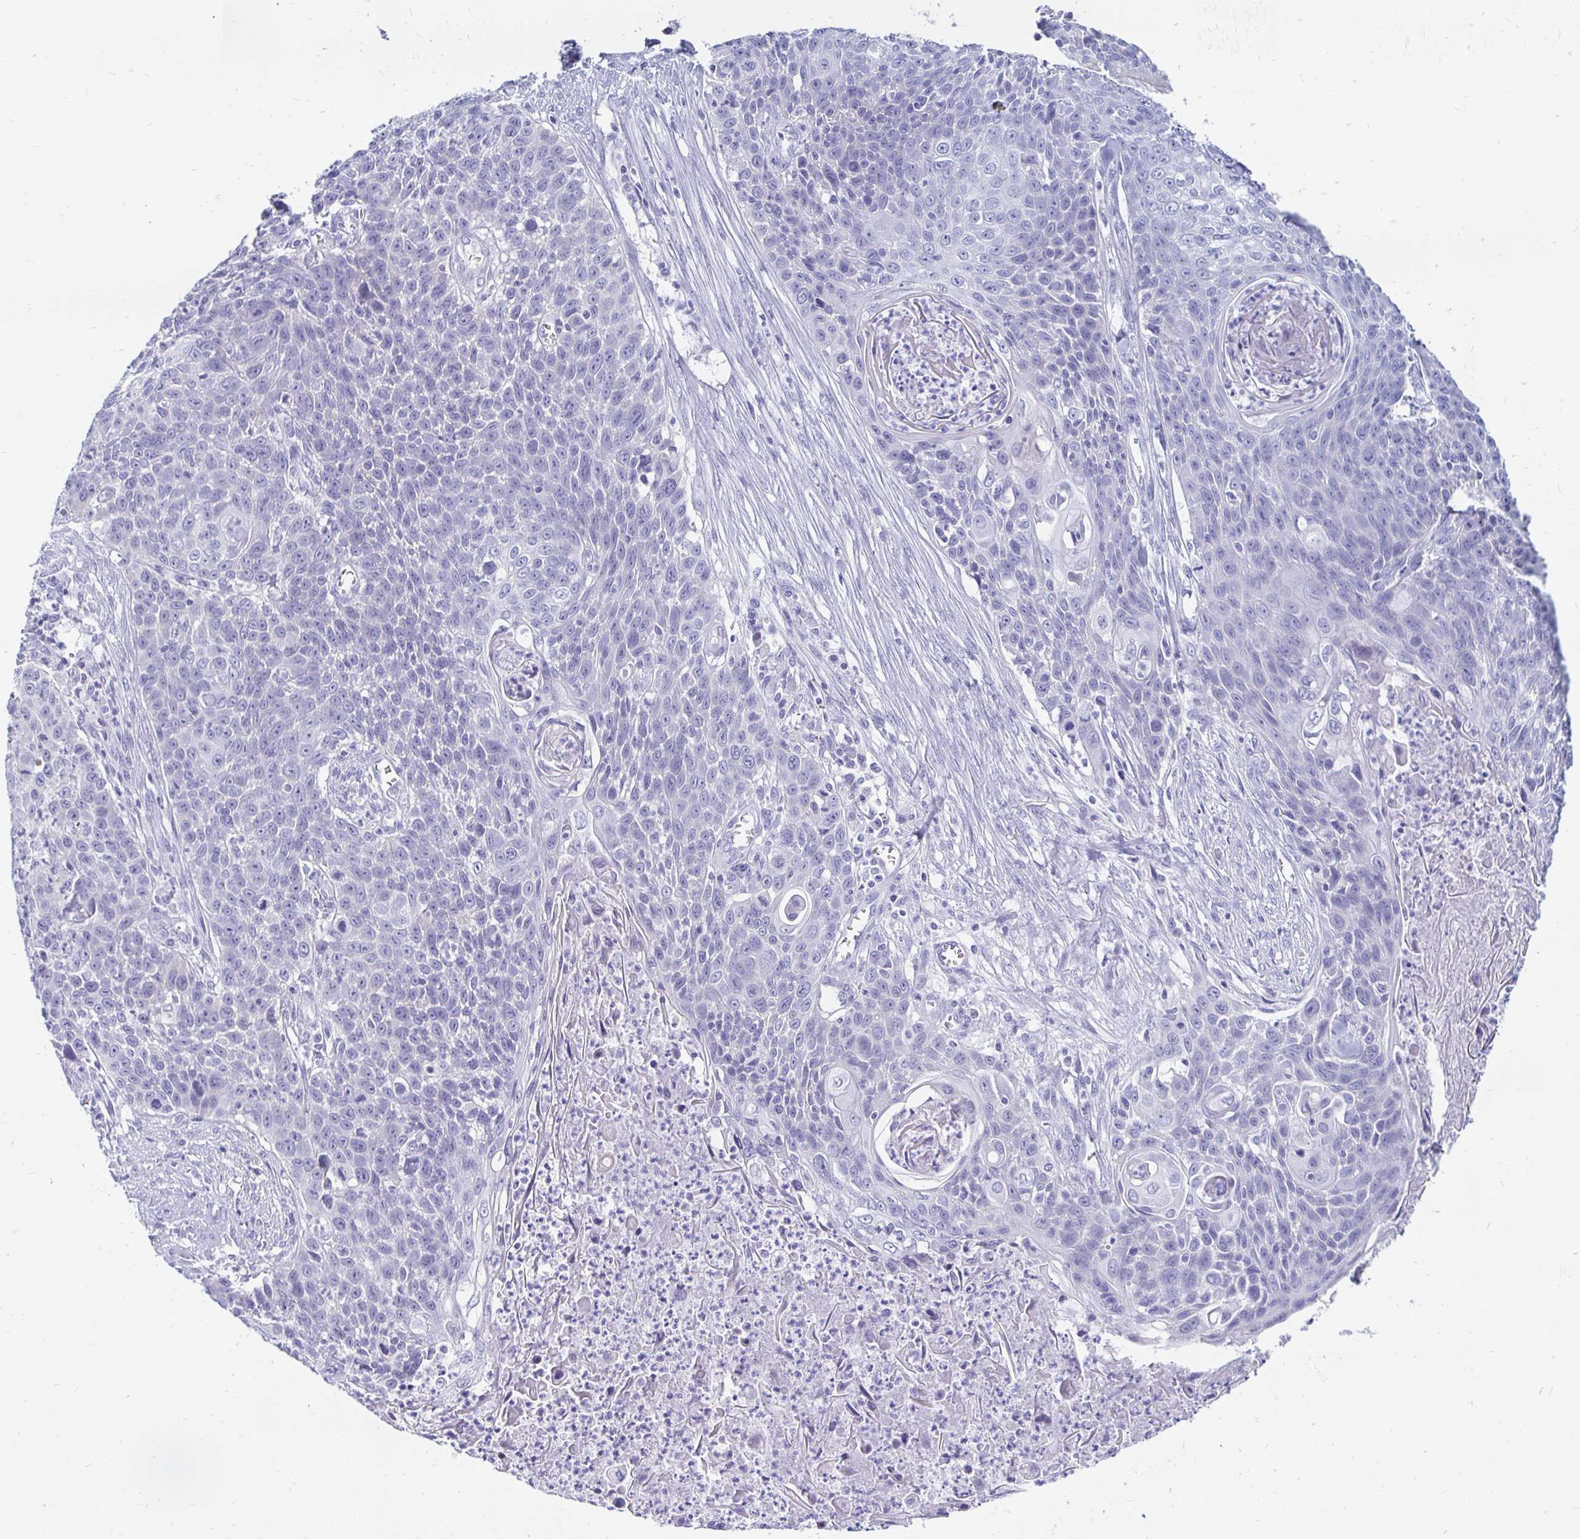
{"staining": {"intensity": "negative", "quantity": "none", "location": "none"}, "tissue": "lung cancer", "cell_type": "Tumor cells", "image_type": "cancer", "snomed": [{"axis": "morphology", "description": "Squamous cell carcinoma, NOS"}, {"axis": "morphology", "description": "Squamous cell carcinoma, metastatic, NOS"}, {"axis": "topography", "description": "Lung"}, {"axis": "topography", "description": "Pleura, NOS"}], "caption": "This micrograph is of lung metastatic squamous cell carcinoma stained with immunohistochemistry (IHC) to label a protein in brown with the nuclei are counter-stained blue. There is no expression in tumor cells.", "gene": "PEG10", "patient": {"sex": "male", "age": 72}}